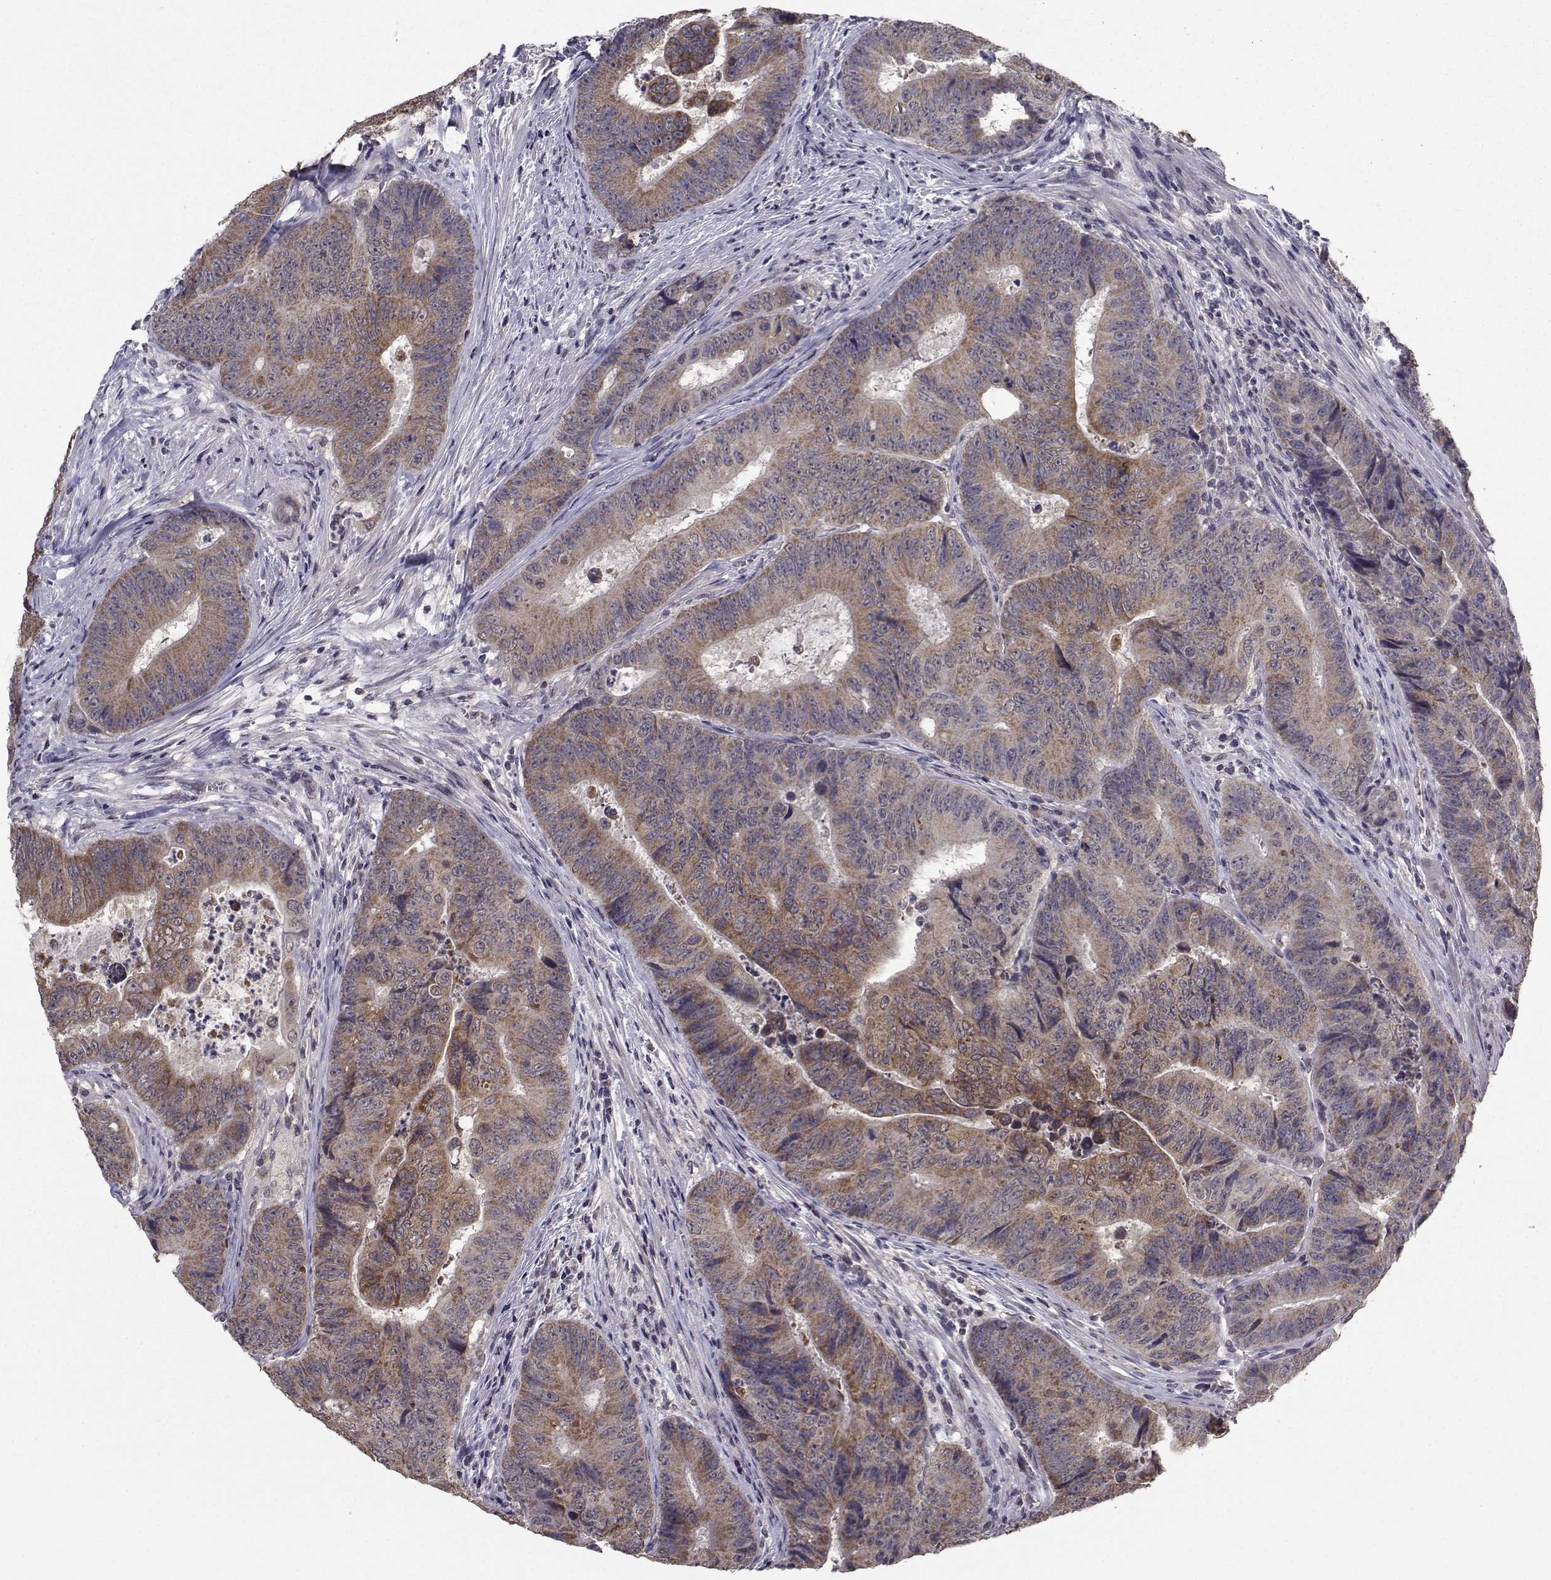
{"staining": {"intensity": "moderate", "quantity": ">75%", "location": "cytoplasmic/membranous"}, "tissue": "colorectal cancer", "cell_type": "Tumor cells", "image_type": "cancer", "snomed": [{"axis": "morphology", "description": "Adenocarcinoma, NOS"}, {"axis": "topography", "description": "Colon"}], "caption": "Immunohistochemical staining of colorectal cancer (adenocarcinoma) shows moderate cytoplasmic/membranous protein staining in approximately >75% of tumor cells.", "gene": "CYP2S1", "patient": {"sex": "female", "age": 48}}